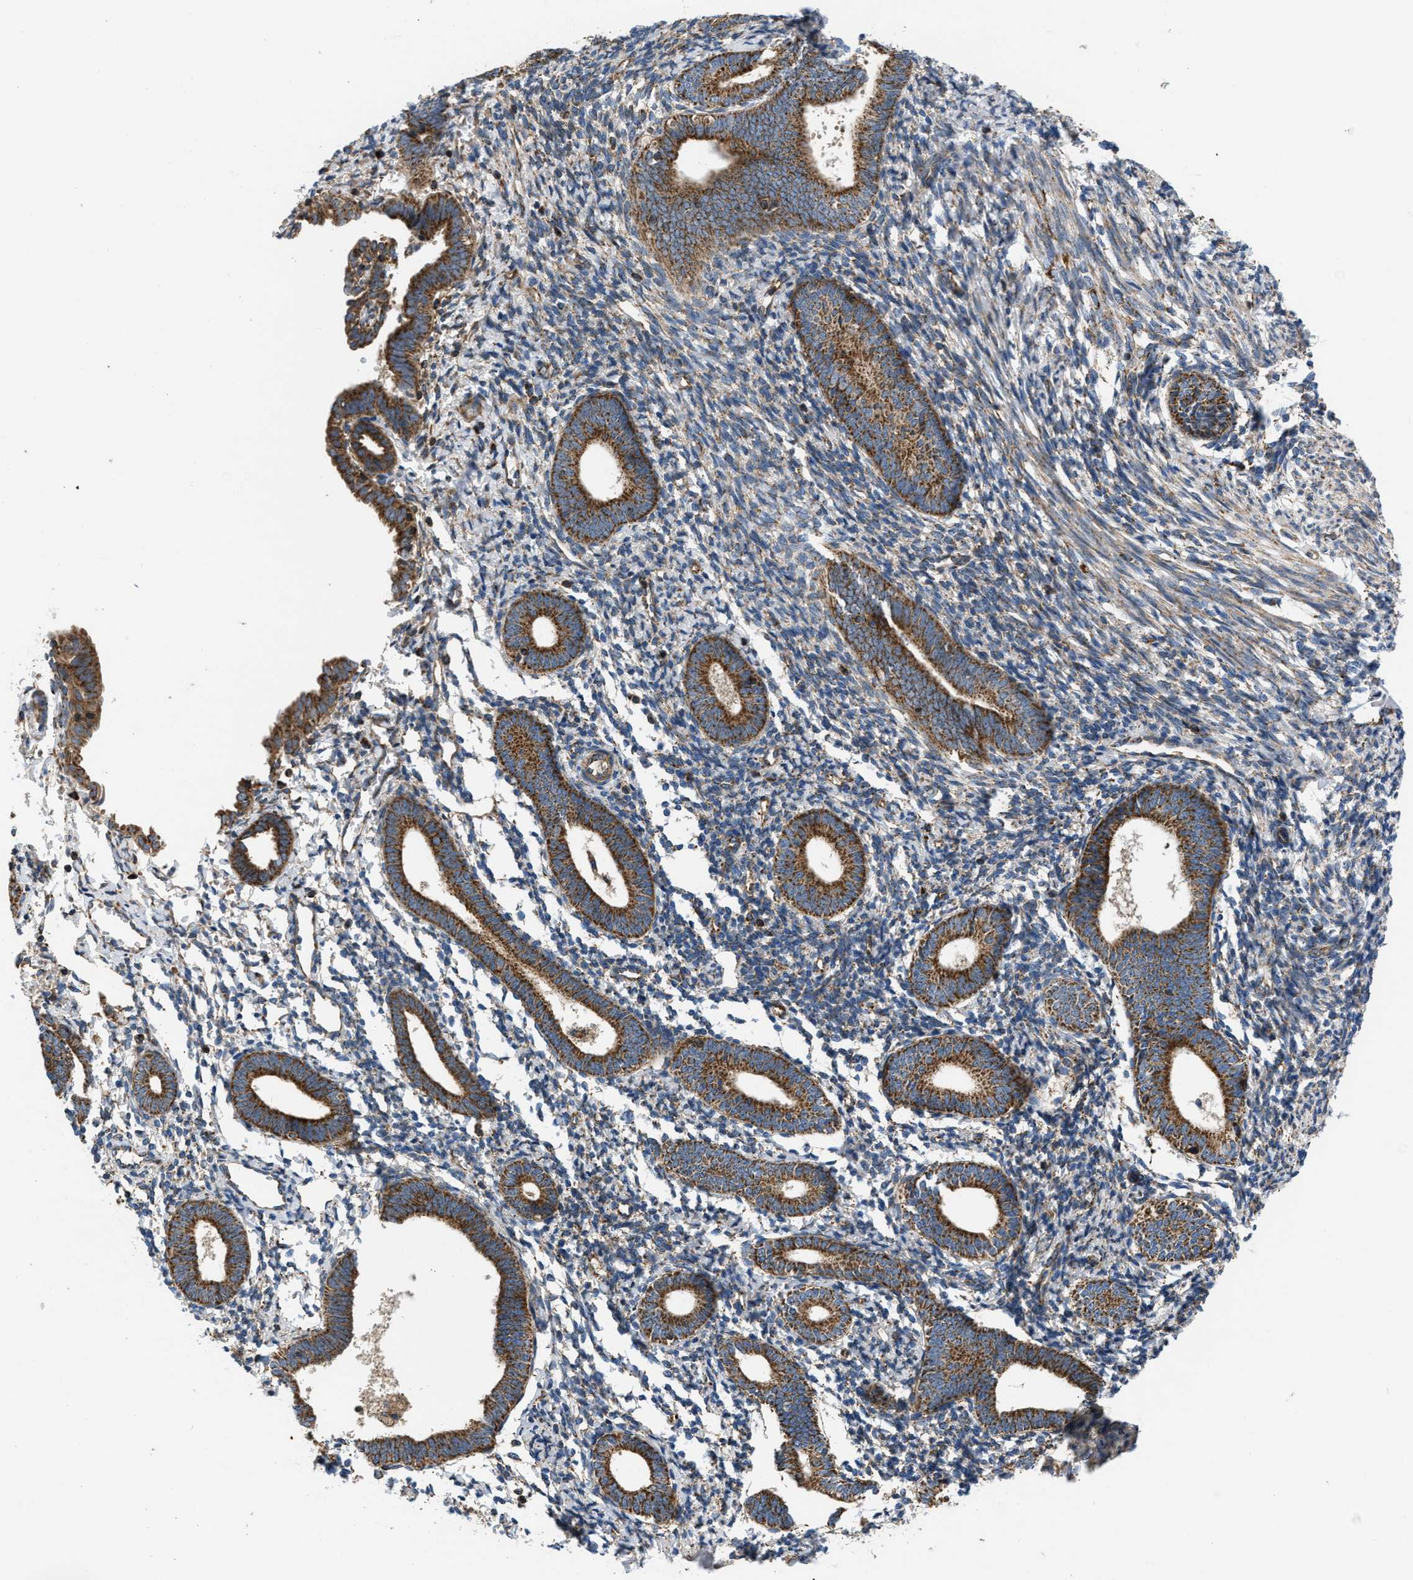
{"staining": {"intensity": "moderate", "quantity": "<25%", "location": "cytoplasmic/membranous"}, "tissue": "endometrium", "cell_type": "Cells in endometrial stroma", "image_type": "normal", "snomed": [{"axis": "morphology", "description": "Normal tissue, NOS"}, {"axis": "morphology", "description": "Adenocarcinoma, NOS"}, {"axis": "topography", "description": "Endometrium"}], "caption": "IHC photomicrograph of benign endometrium: endometrium stained using IHC exhibits low levels of moderate protein expression localized specifically in the cytoplasmic/membranous of cells in endometrial stroma, appearing as a cytoplasmic/membranous brown color.", "gene": "OPTN", "patient": {"sex": "female", "age": 57}}